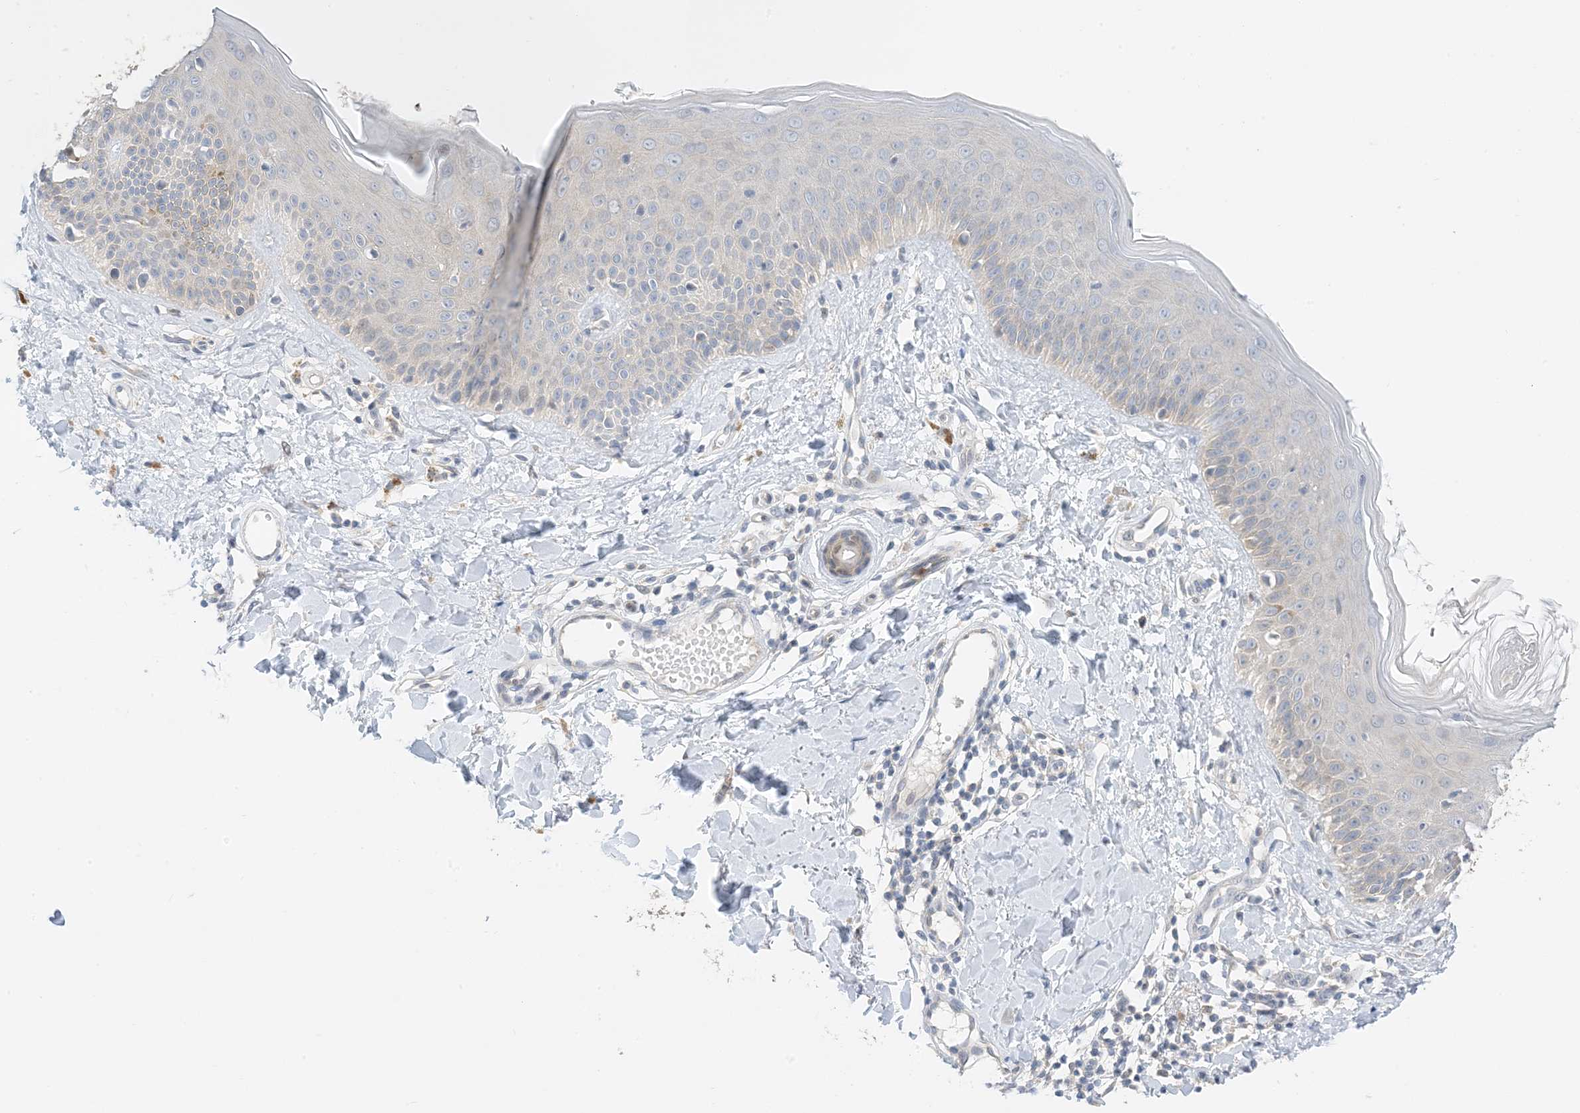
{"staining": {"intensity": "negative", "quantity": "none", "location": "none"}, "tissue": "skin", "cell_type": "Fibroblasts", "image_type": "normal", "snomed": [{"axis": "morphology", "description": "Normal tissue, NOS"}, {"axis": "topography", "description": "Skin"}], "caption": "A high-resolution photomicrograph shows IHC staining of benign skin, which exhibits no significant positivity in fibroblasts.", "gene": "KIFBP", "patient": {"sex": "male", "age": 52}}